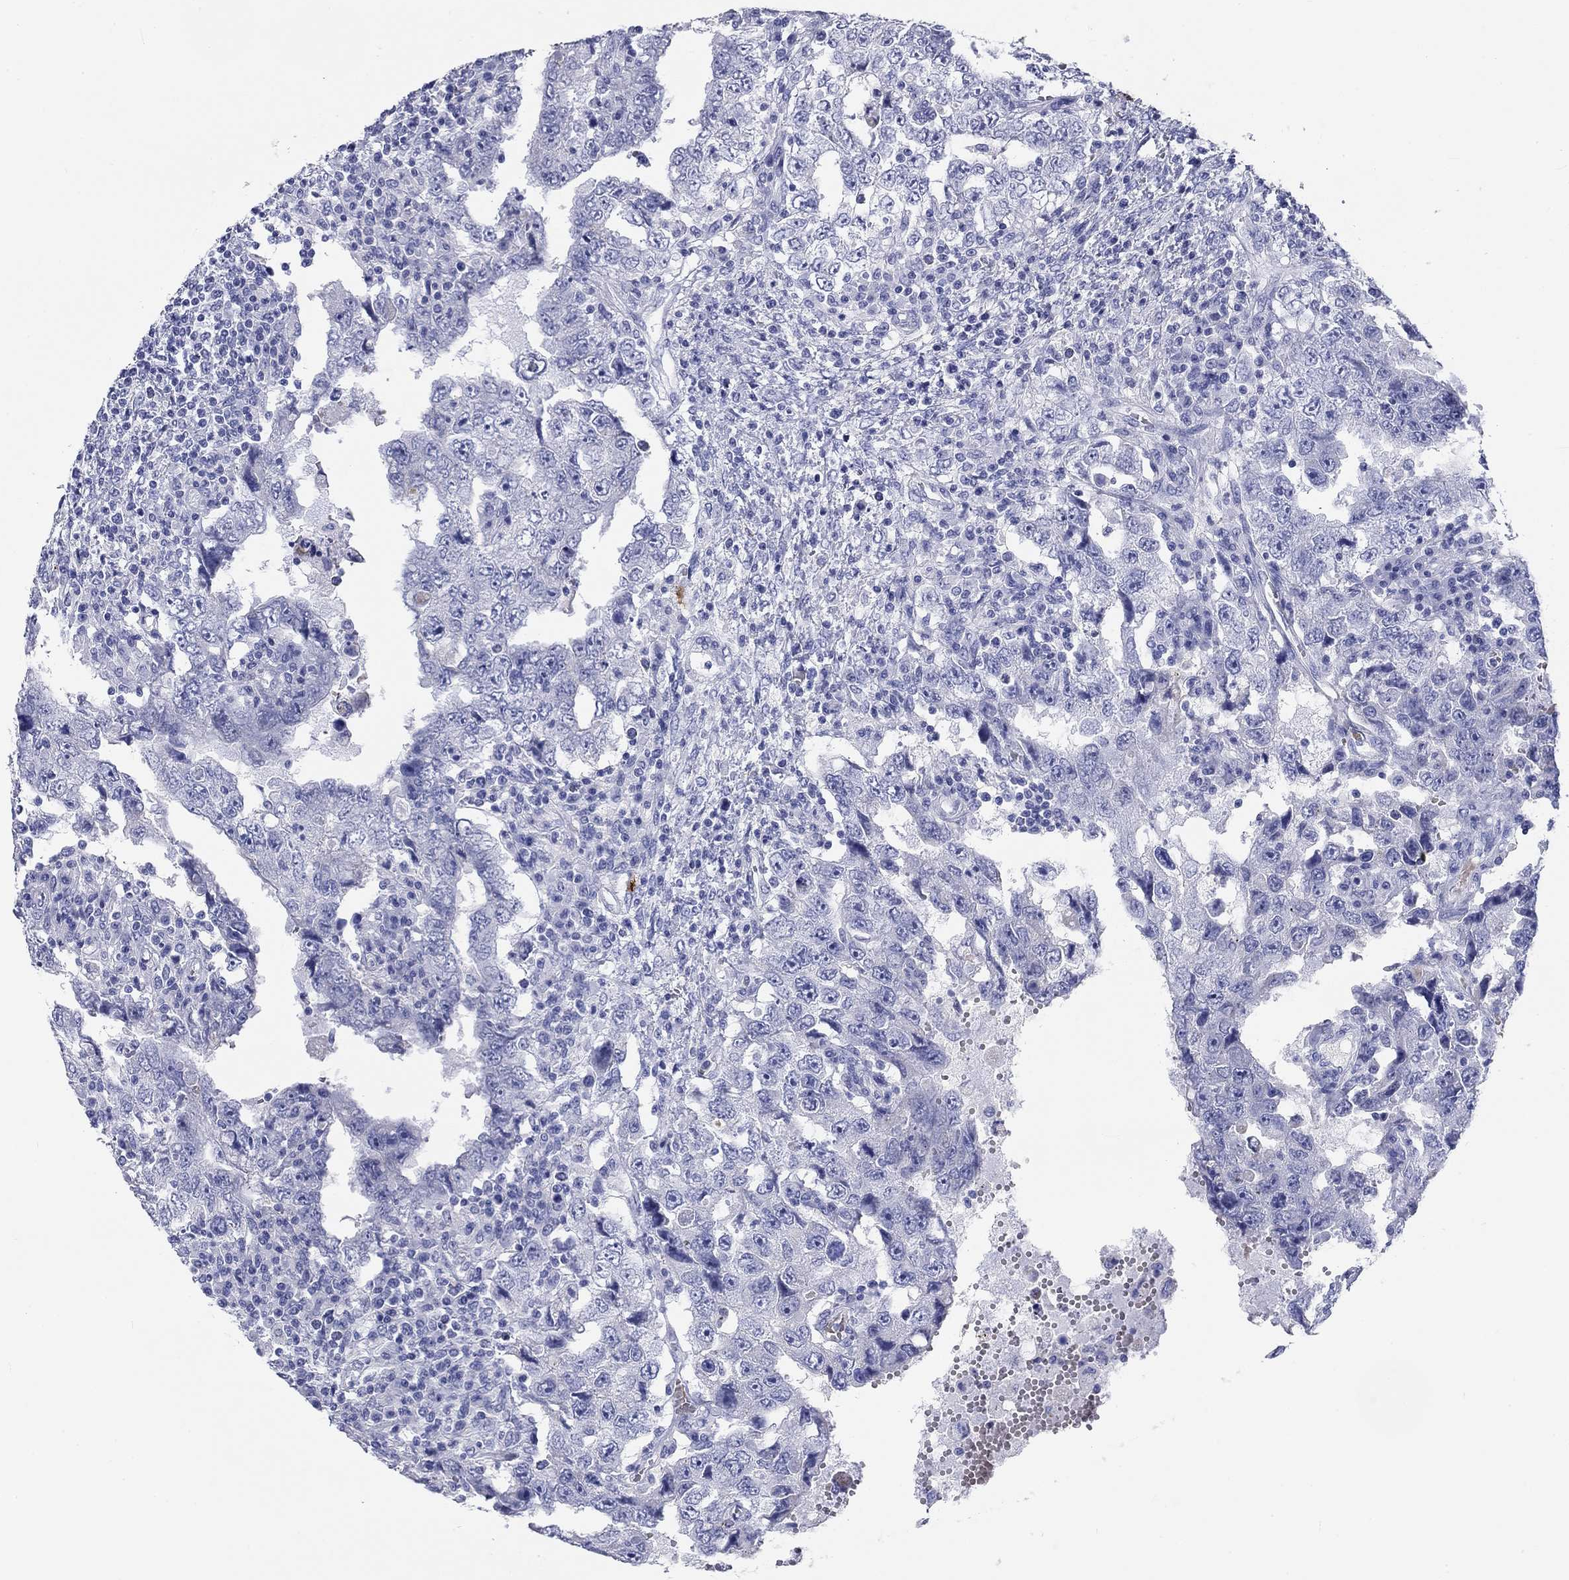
{"staining": {"intensity": "negative", "quantity": "none", "location": "none"}, "tissue": "testis cancer", "cell_type": "Tumor cells", "image_type": "cancer", "snomed": [{"axis": "morphology", "description": "Carcinoma, Embryonal, NOS"}, {"axis": "topography", "description": "Testis"}], "caption": "IHC of testis cancer (embryonal carcinoma) demonstrates no expression in tumor cells.", "gene": "CD40LG", "patient": {"sex": "male", "age": 26}}